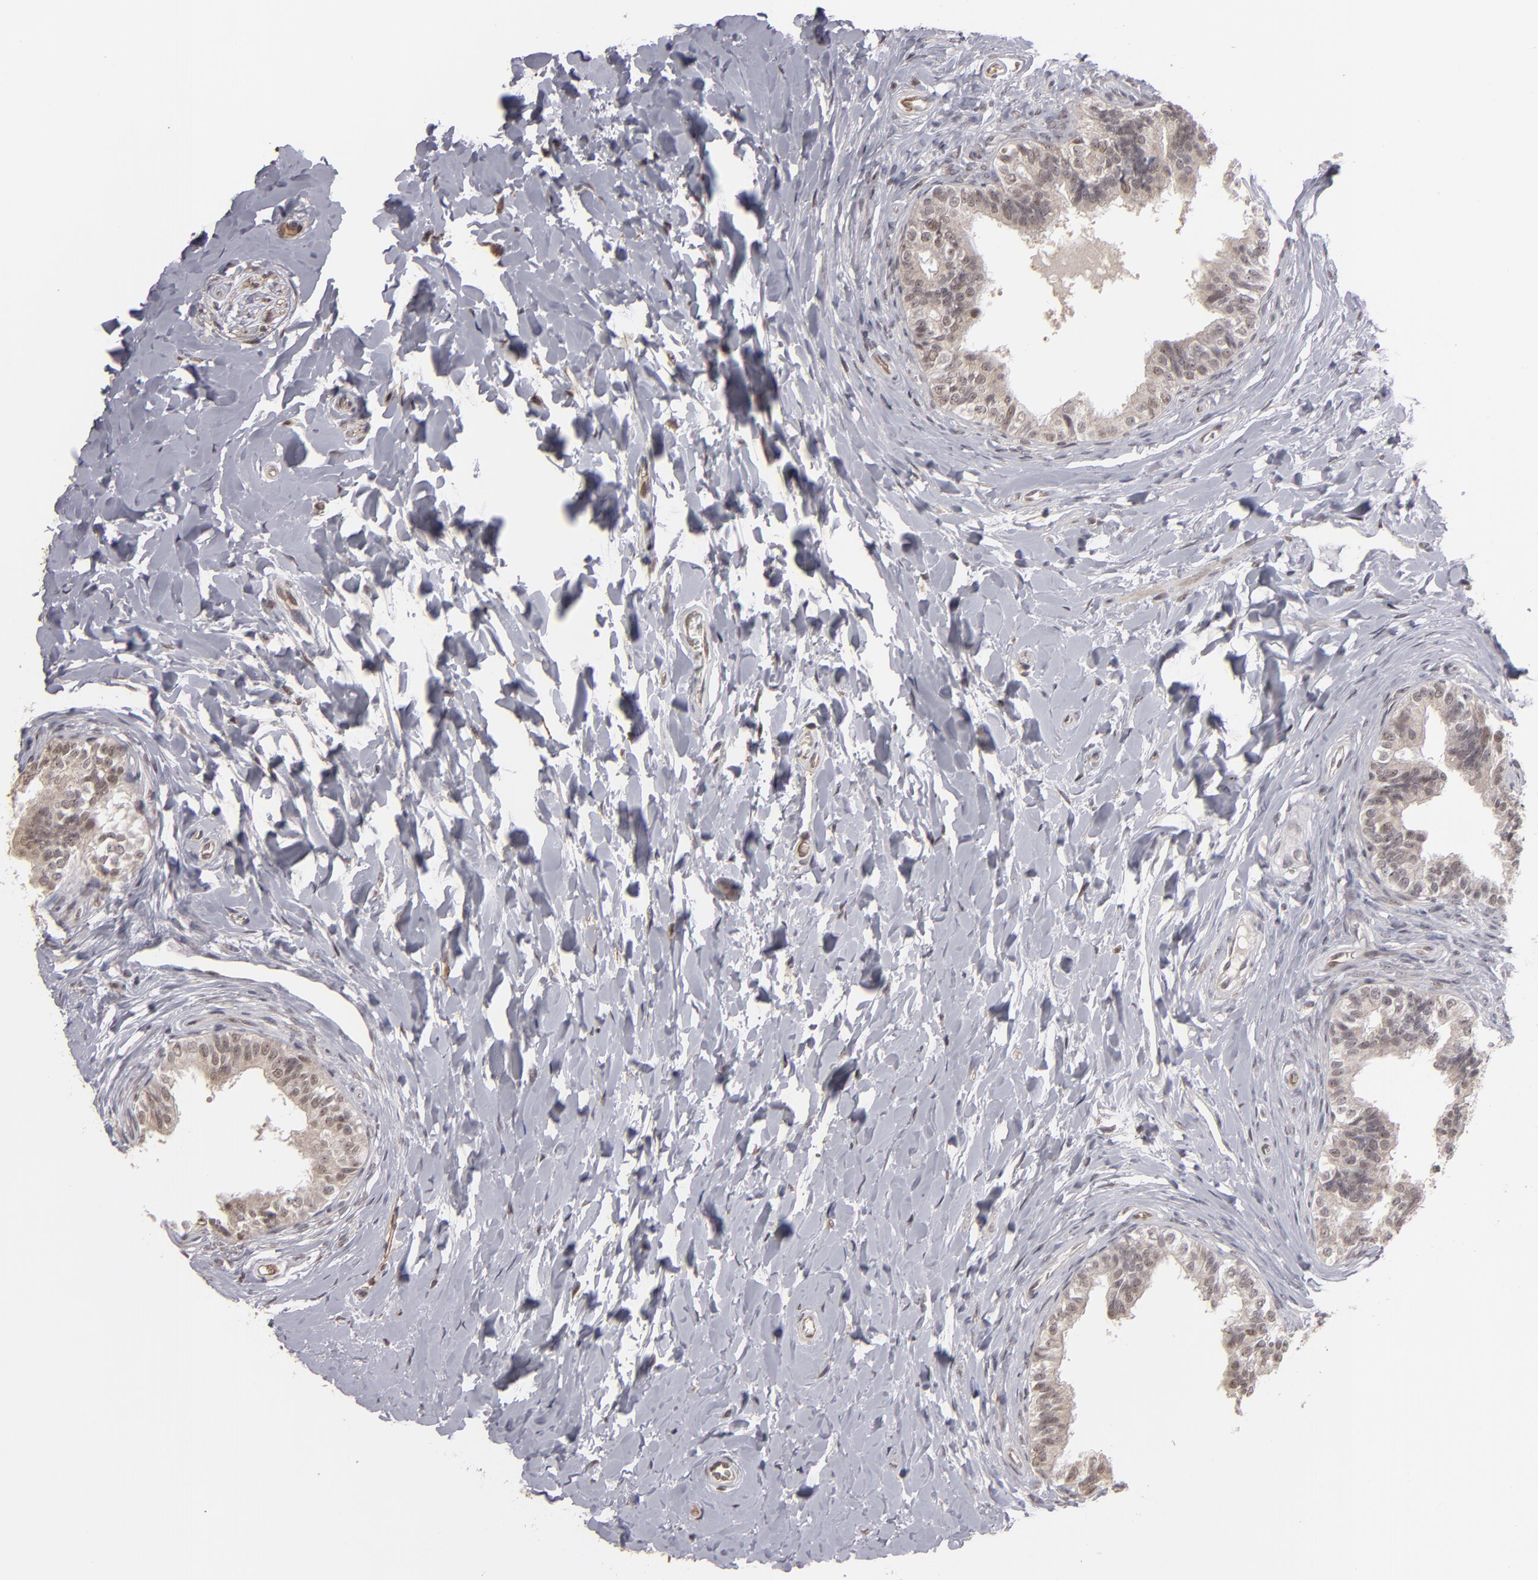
{"staining": {"intensity": "moderate", "quantity": ">75%", "location": "cytoplasmic/membranous,nuclear"}, "tissue": "epididymis", "cell_type": "Glandular cells", "image_type": "normal", "snomed": [{"axis": "morphology", "description": "Normal tissue, NOS"}, {"axis": "topography", "description": "Soft tissue"}, {"axis": "topography", "description": "Epididymis"}], "caption": "Immunohistochemical staining of benign epididymis reveals moderate cytoplasmic/membranous,nuclear protein positivity in about >75% of glandular cells.", "gene": "ZNF75A", "patient": {"sex": "male", "age": 26}}